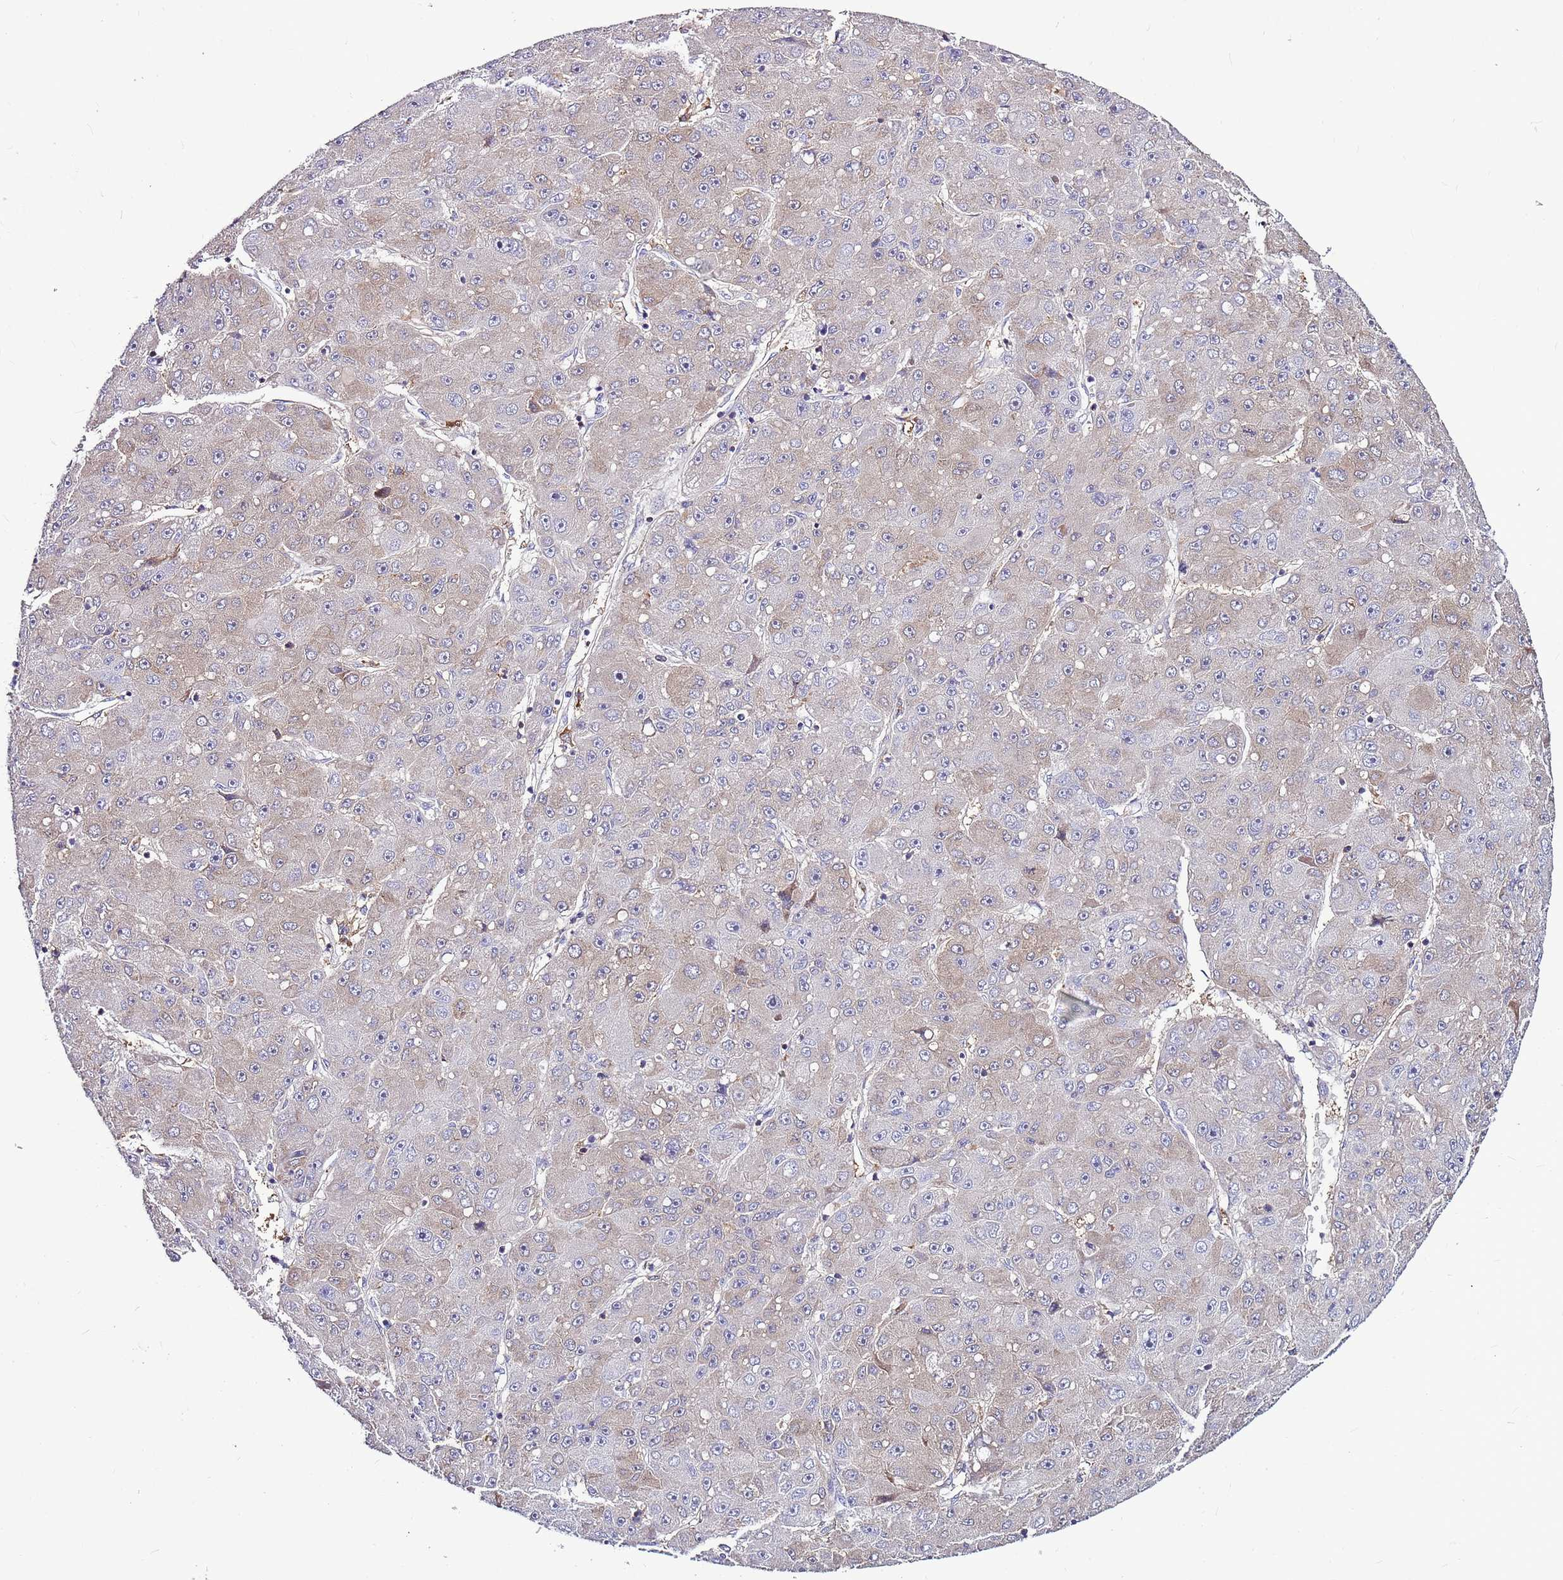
{"staining": {"intensity": "weak", "quantity": "<25%", "location": "cytoplasmic/membranous"}, "tissue": "liver cancer", "cell_type": "Tumor cells", "image_type": "cancer", "snomed": [{"axis": "morphology", "description": "Carcinoma, Hepatocellular, NOS"}, {"axis": "topography", "description": "Liver"}], "caption": "Immunohistochemical staining of human liver cancer (hepatocellular carcinoma) demonstrates no significant positivity in tumor cells. (Stains: DAB immunohistochemistry with hematoxylin counter stain, Microscopy: brightfield microscopy at high magnification).", "gene": "ATXN2L", "patient": {"sex": "male", "age": 67}}